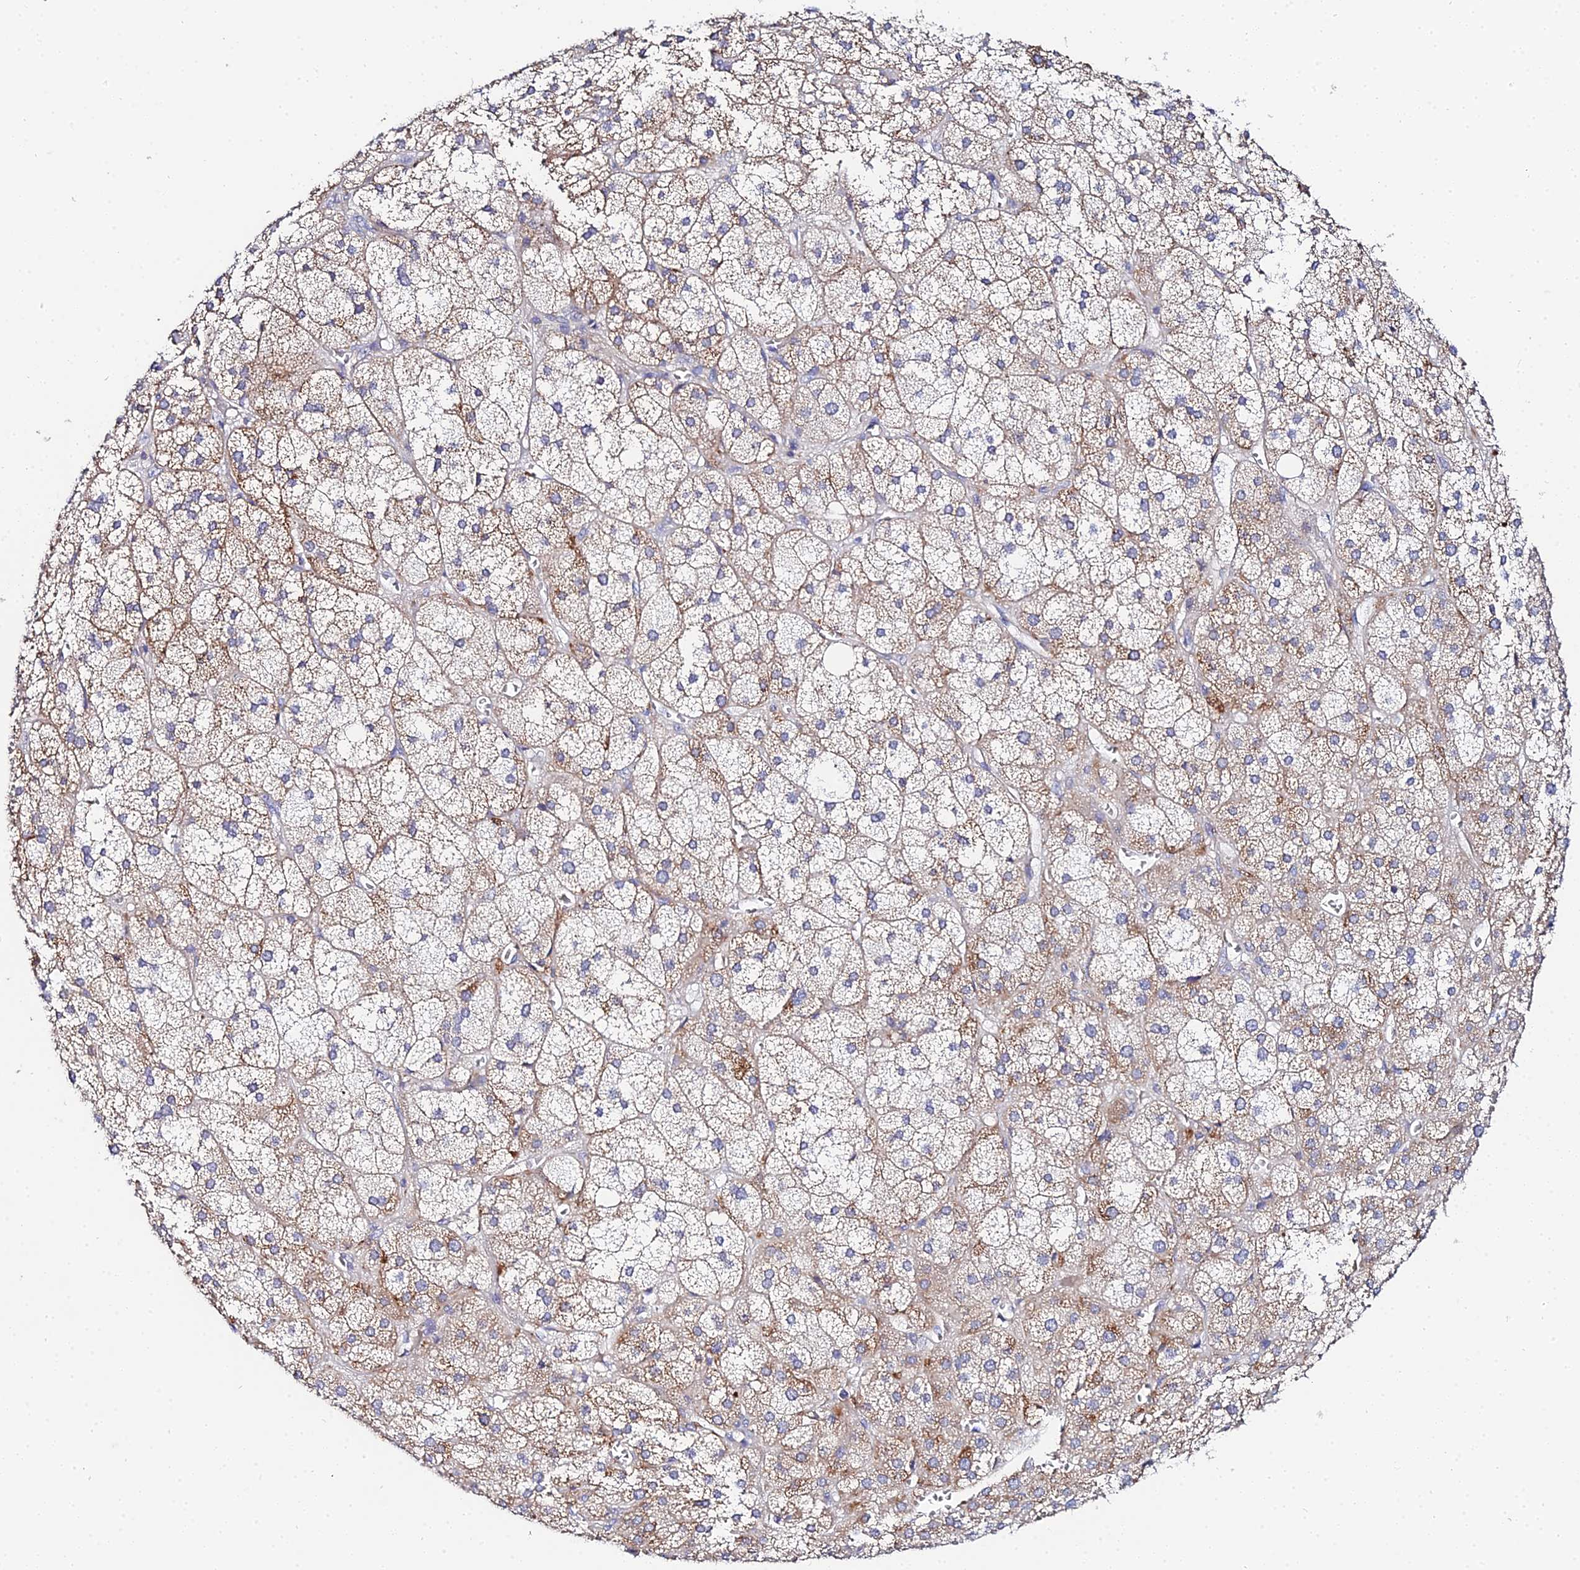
{"staining": {"intensity": "weak", "quantity": ">75%", "location": "cytoplasmic/membranous"}, "tissue": "adrenal gland", "cell_type": "Glandular cells", "image_type": "normal", "snomed": [{"axis": "morphology", "description": "Normal tissue, NOS"}, {"axis": "topography", "description": "Adrenal gland"}], "caption": "Immunohistochemistry image of normal human adrenal gland stained for a protein (brown), which reveals low levels of weak cytoplasmic/membranous staining in about >75% of glandular cells.", "gene": "APOBEC3H", "patient": {"sex": "female", "age": 61}}